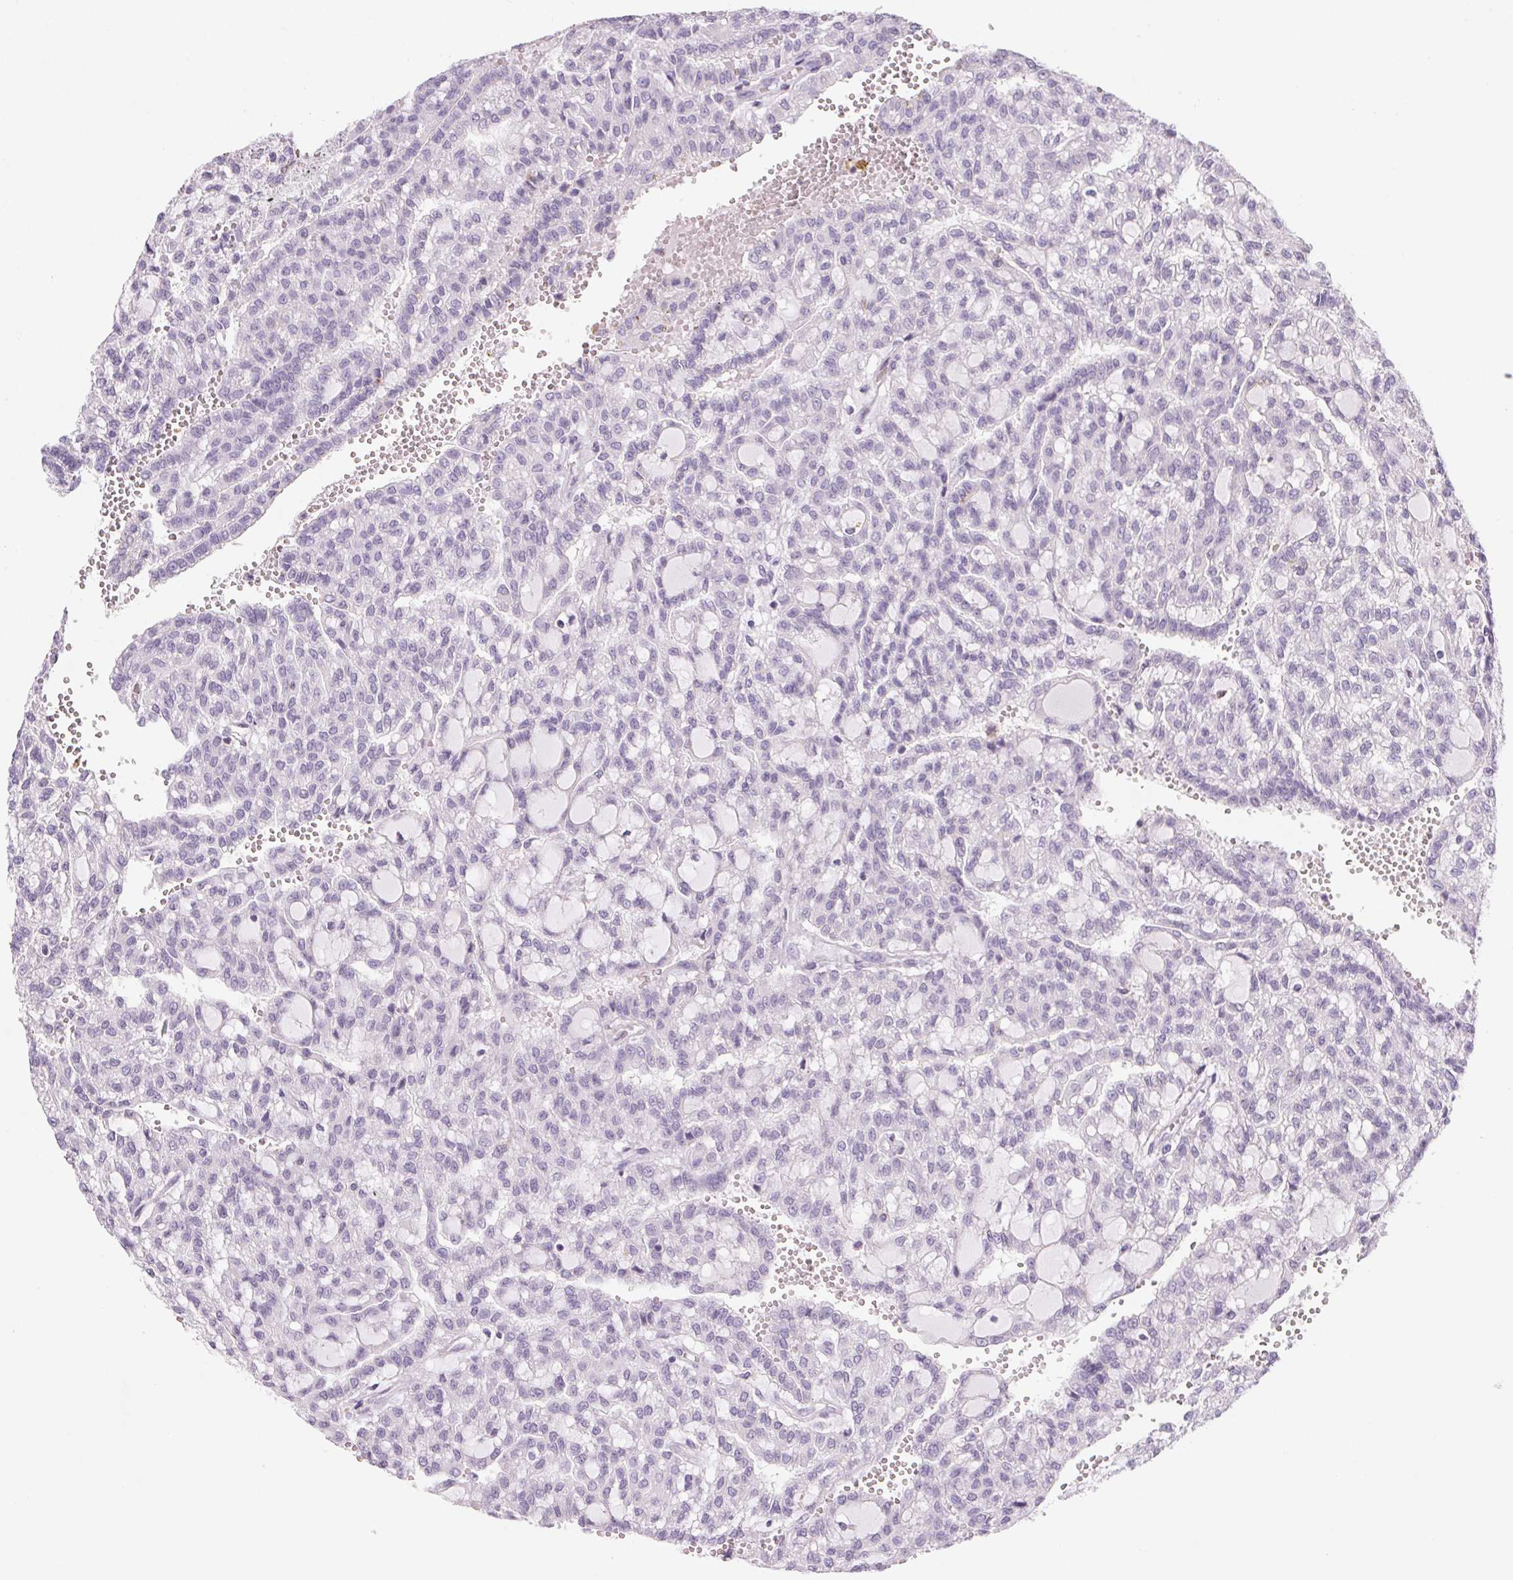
{"staining": {"intensity": "negative", "quantity": "none", "location": "none"}, "tissue": "renal cancer", "cell_type": "Tumor cells", "image_type": "cancer", "snomed": [{"axis": "morphology", "description": "Adenocarcinoma, NOS"}, {"axis": "topography", "description": "Kidney"}], "caption": "This is an immunohistochemistry (IHC) histopathology image of human adenocarcinoma (renal). There is no staining in tumor cells.", "gene": "ECPAS", "patient": {"sex": "male", "age": 63}}